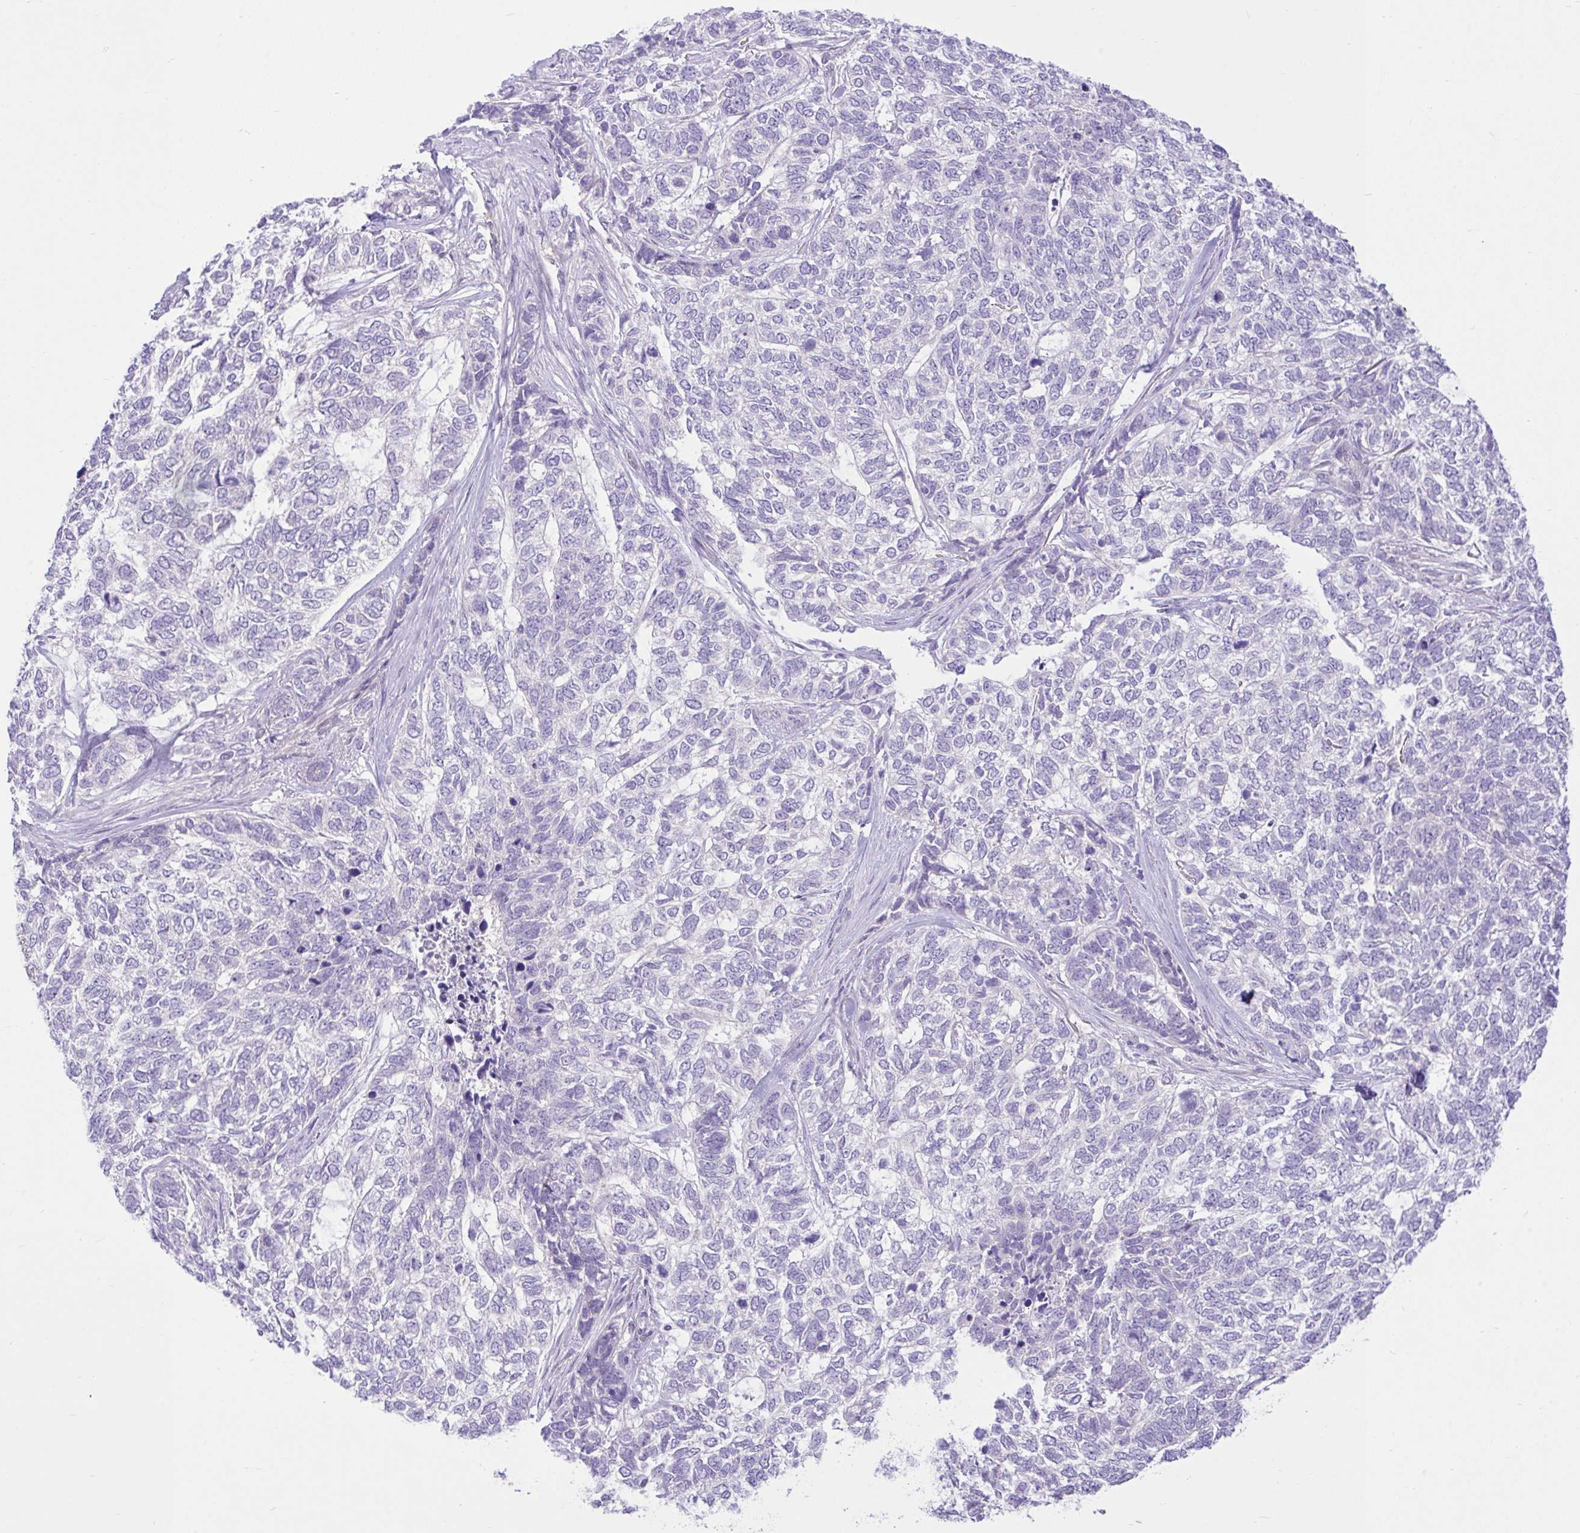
{"staining": {"intensity": "negative", "quantity": "none", "location": "none"}, "tissue": "skin cancer", "cell_type": "Tumor cells", "image_type": "cancer", "snomed": [{"axis": "morphology", "description": "Basal cell carcinoma"}, {"axis": "topography", "description": "Skin"}], "caption": "Tumor cells show no significant protein staining in skin cancer.", "gene": "ZNF101", "patient": {"sex": "female", "age": 65}}